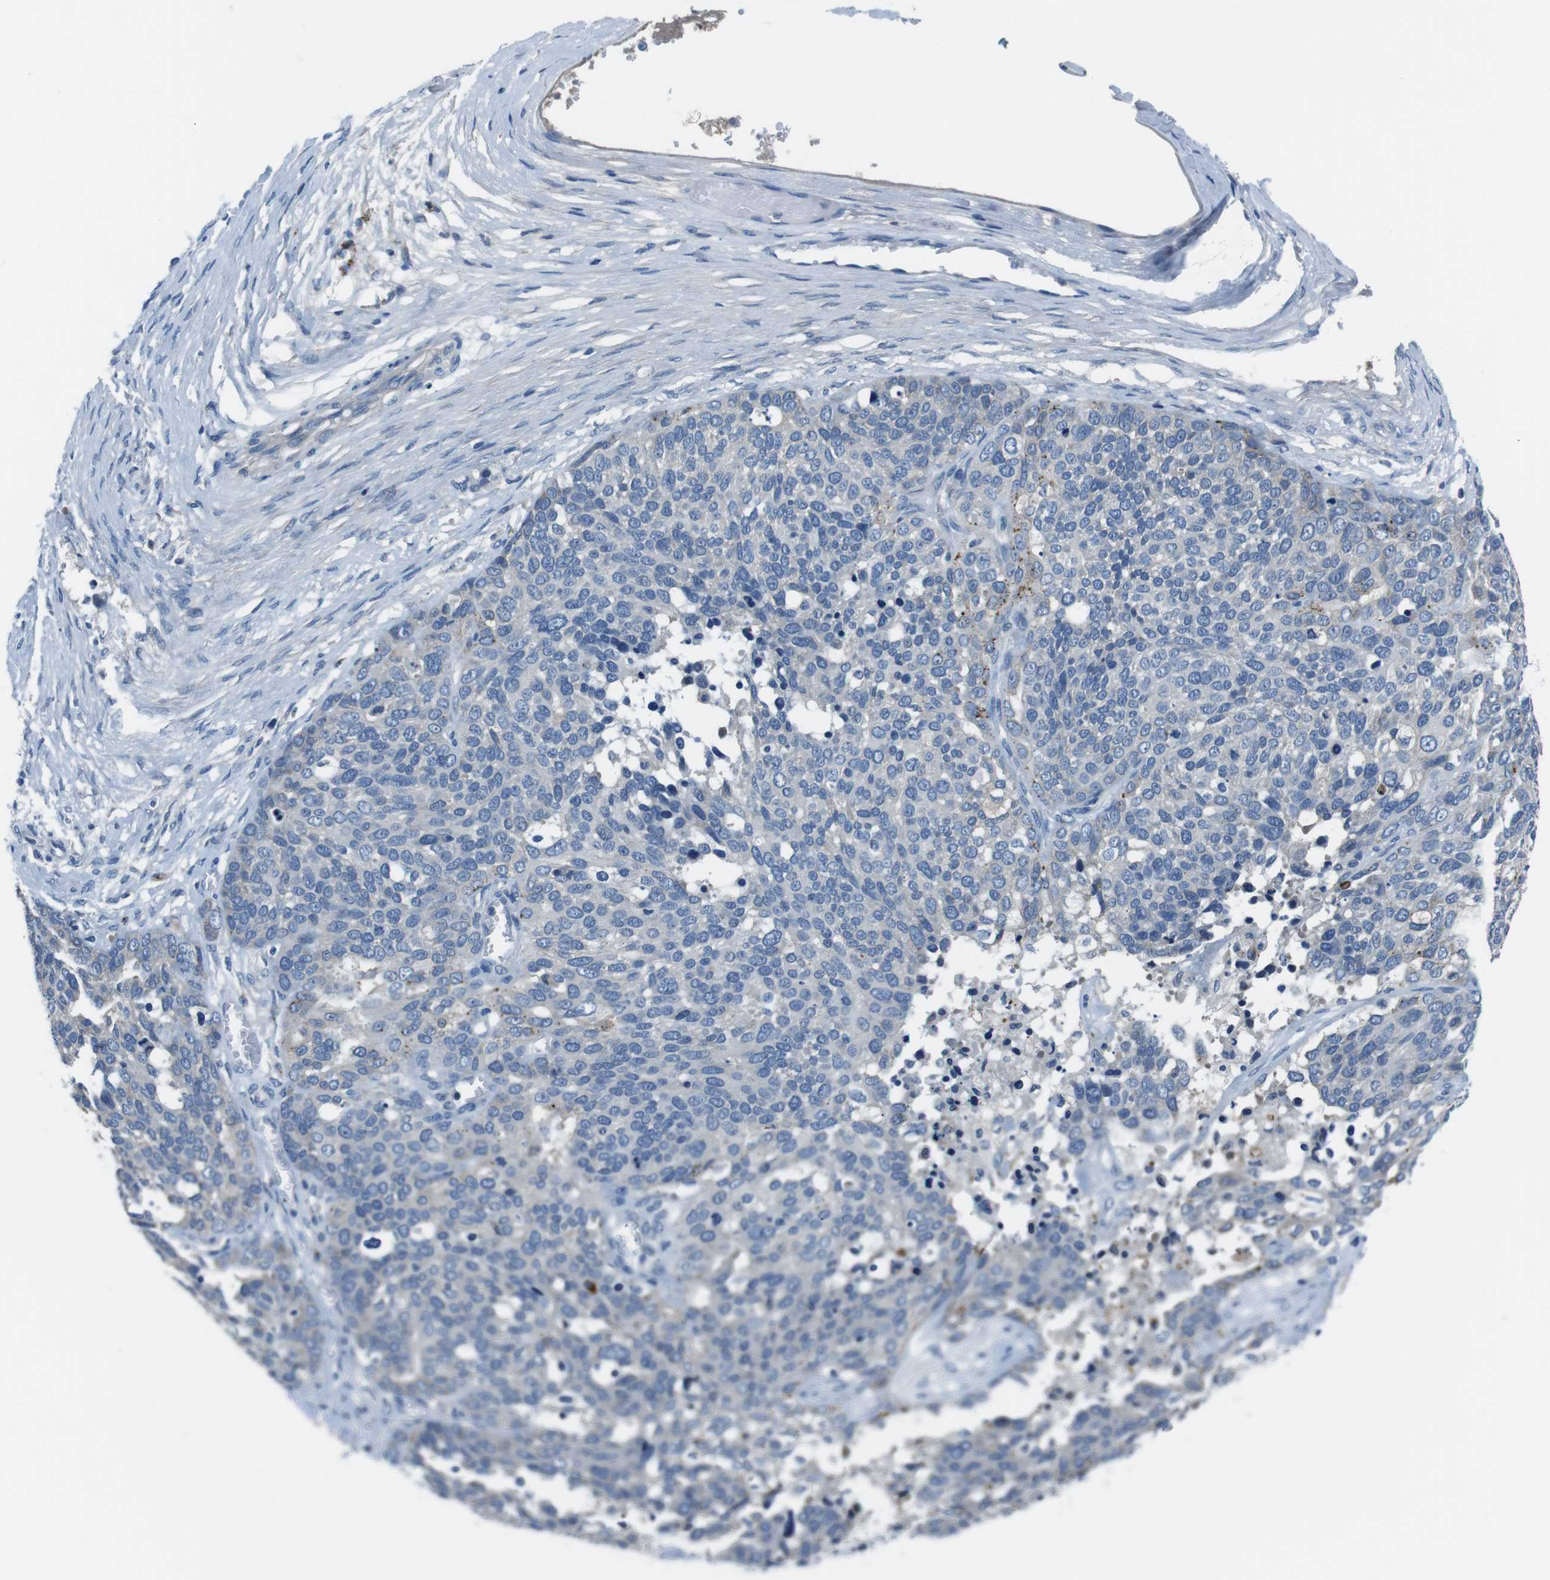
{"staining": {"intensity": "negative", "quantity": "none", "location": "none"}, "tissue": "ovarian cancer", "cell_type": "Tumor cells", "image_type": "cancer", "snomed": [{"axis": "morphology", "description": "Cystadenocarcinoma, serous, NOS"}, {"axis": "topography", "description": "Ovary"}], "caption": "Image shows no protein expression in tumor cells of serous cystadenocarcinoma (ovarian) tissue.", "gene": "TULP3", "patient": {"sex": "female", "age": 44}}